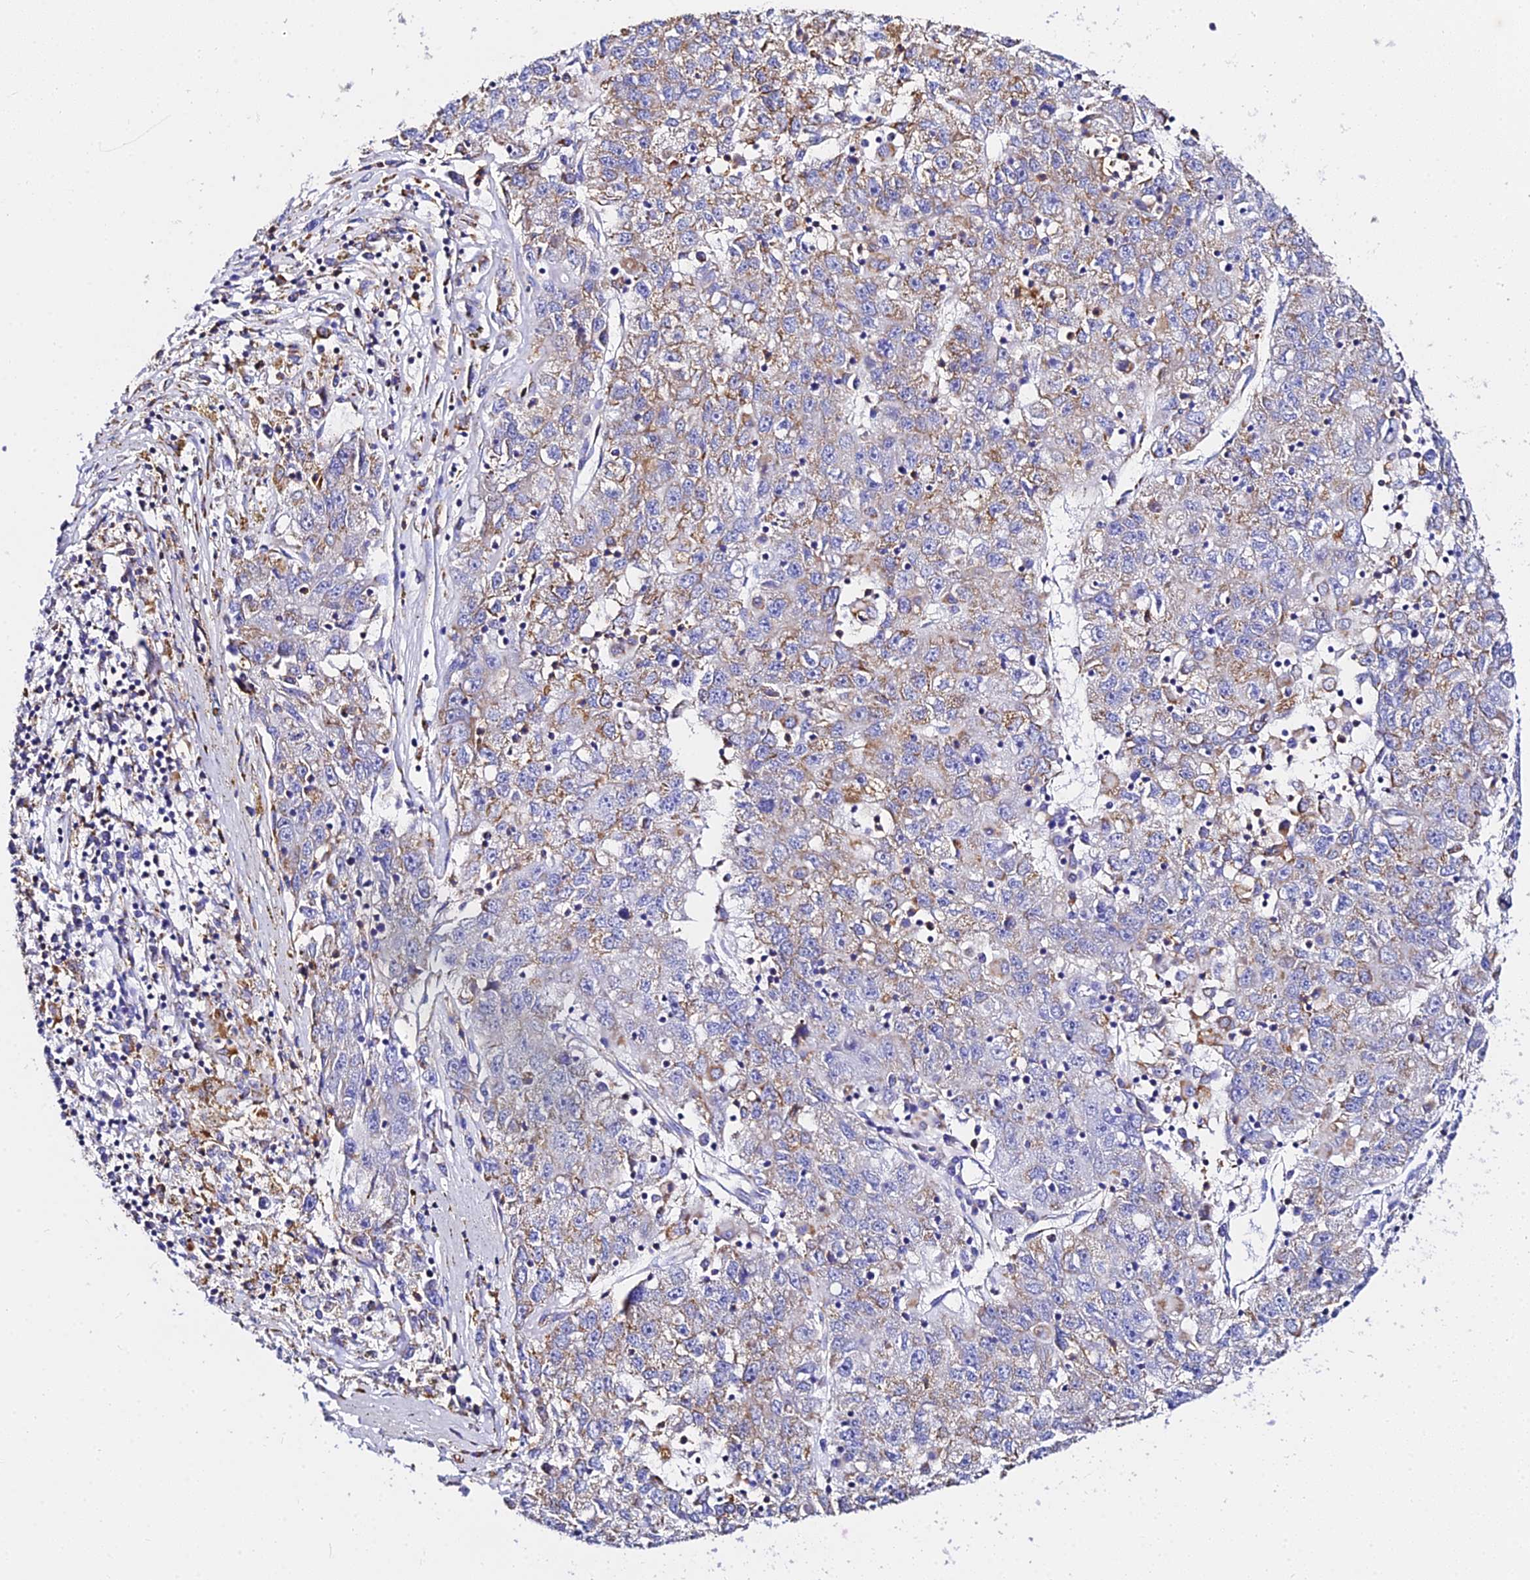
{"staining": {"intensity": "moderate", "quantity": "25%-75%", "location": "cytoplasmic/membranous"}, "tissue": "liver cancer", "cell_type": "Tumor cells", "image_type": "cancer", "snomed": [{"axis": "morphology", "description": "Carcinoma, Hepatocellular, NOS"}, {"axis": "topography", "description": "Liver"}], "caption": "Protein expression analysis of human liver hepatocellular carcinoma reveals moderate cytoplasmic/membranous positivity in about 25%-75% of tumor cells.", "gene": "ZNF573", "patient": {"sex": "male", "age": 49}}